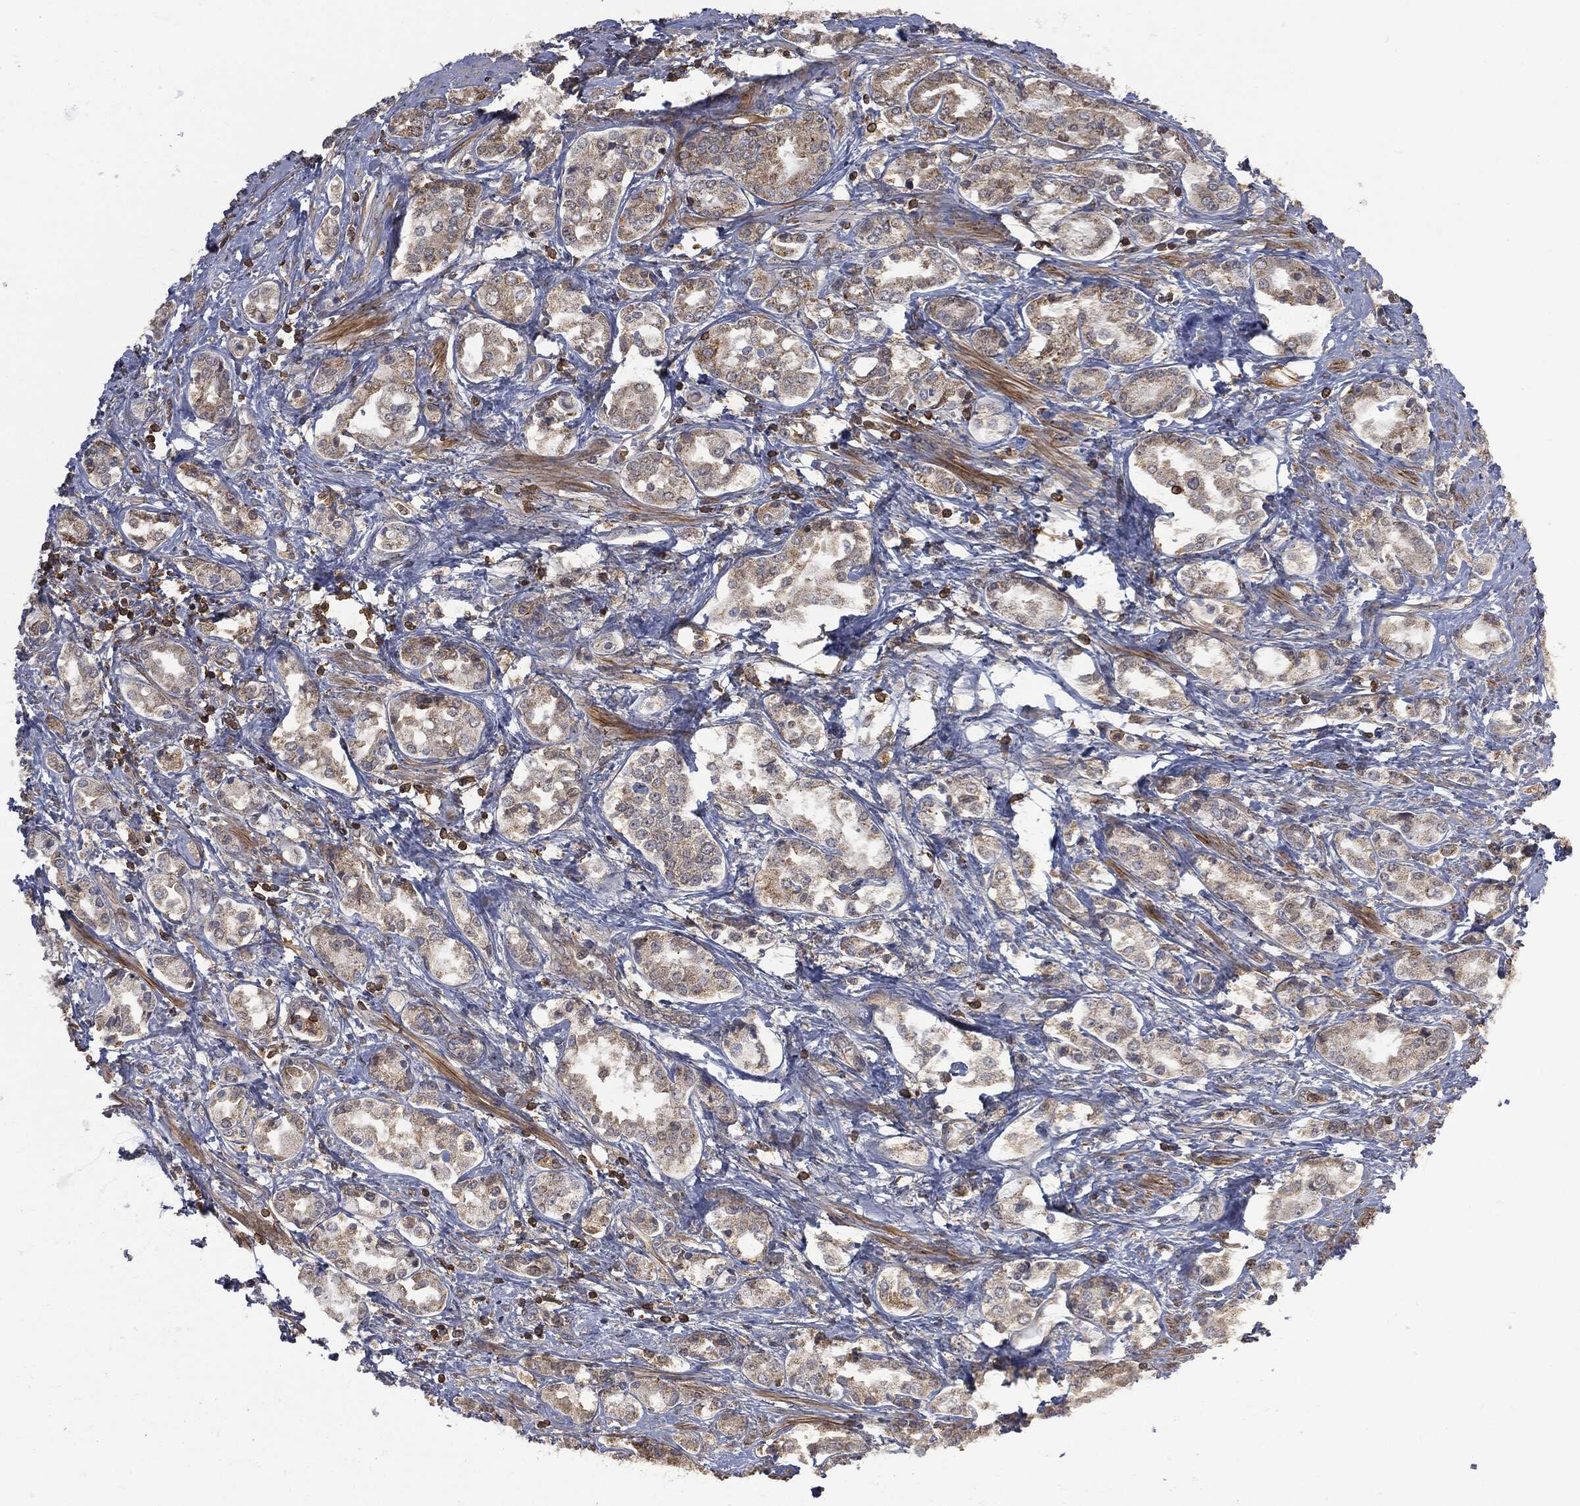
{"staining": {"intensity": "weak", "quantity": "<25%", "location": "cytoplasmic/membranous"}, "tissue": "prostate cancer", "cell_type": "Tumor cells", "image_type": "cancer", "snomed": [{"axis": "morphology", "description": "Adenocarcinoma, NOS"}, {"axis": "topography", "description": "Prostate and seminal vesicle, NOS"}, {"axis": "topography", "description": "Prostate"}], "caption": "Immunohistochemistry (IHC) micrograph of neoplastic tissue: human adenocarcinoma (prostate) stained with DAB (3,3'-diaminobenzidine) reveals no significant protein positivity in tumor cells.", "gene": "PSMB10", "patient": {"sex": "male", "age": 62}}